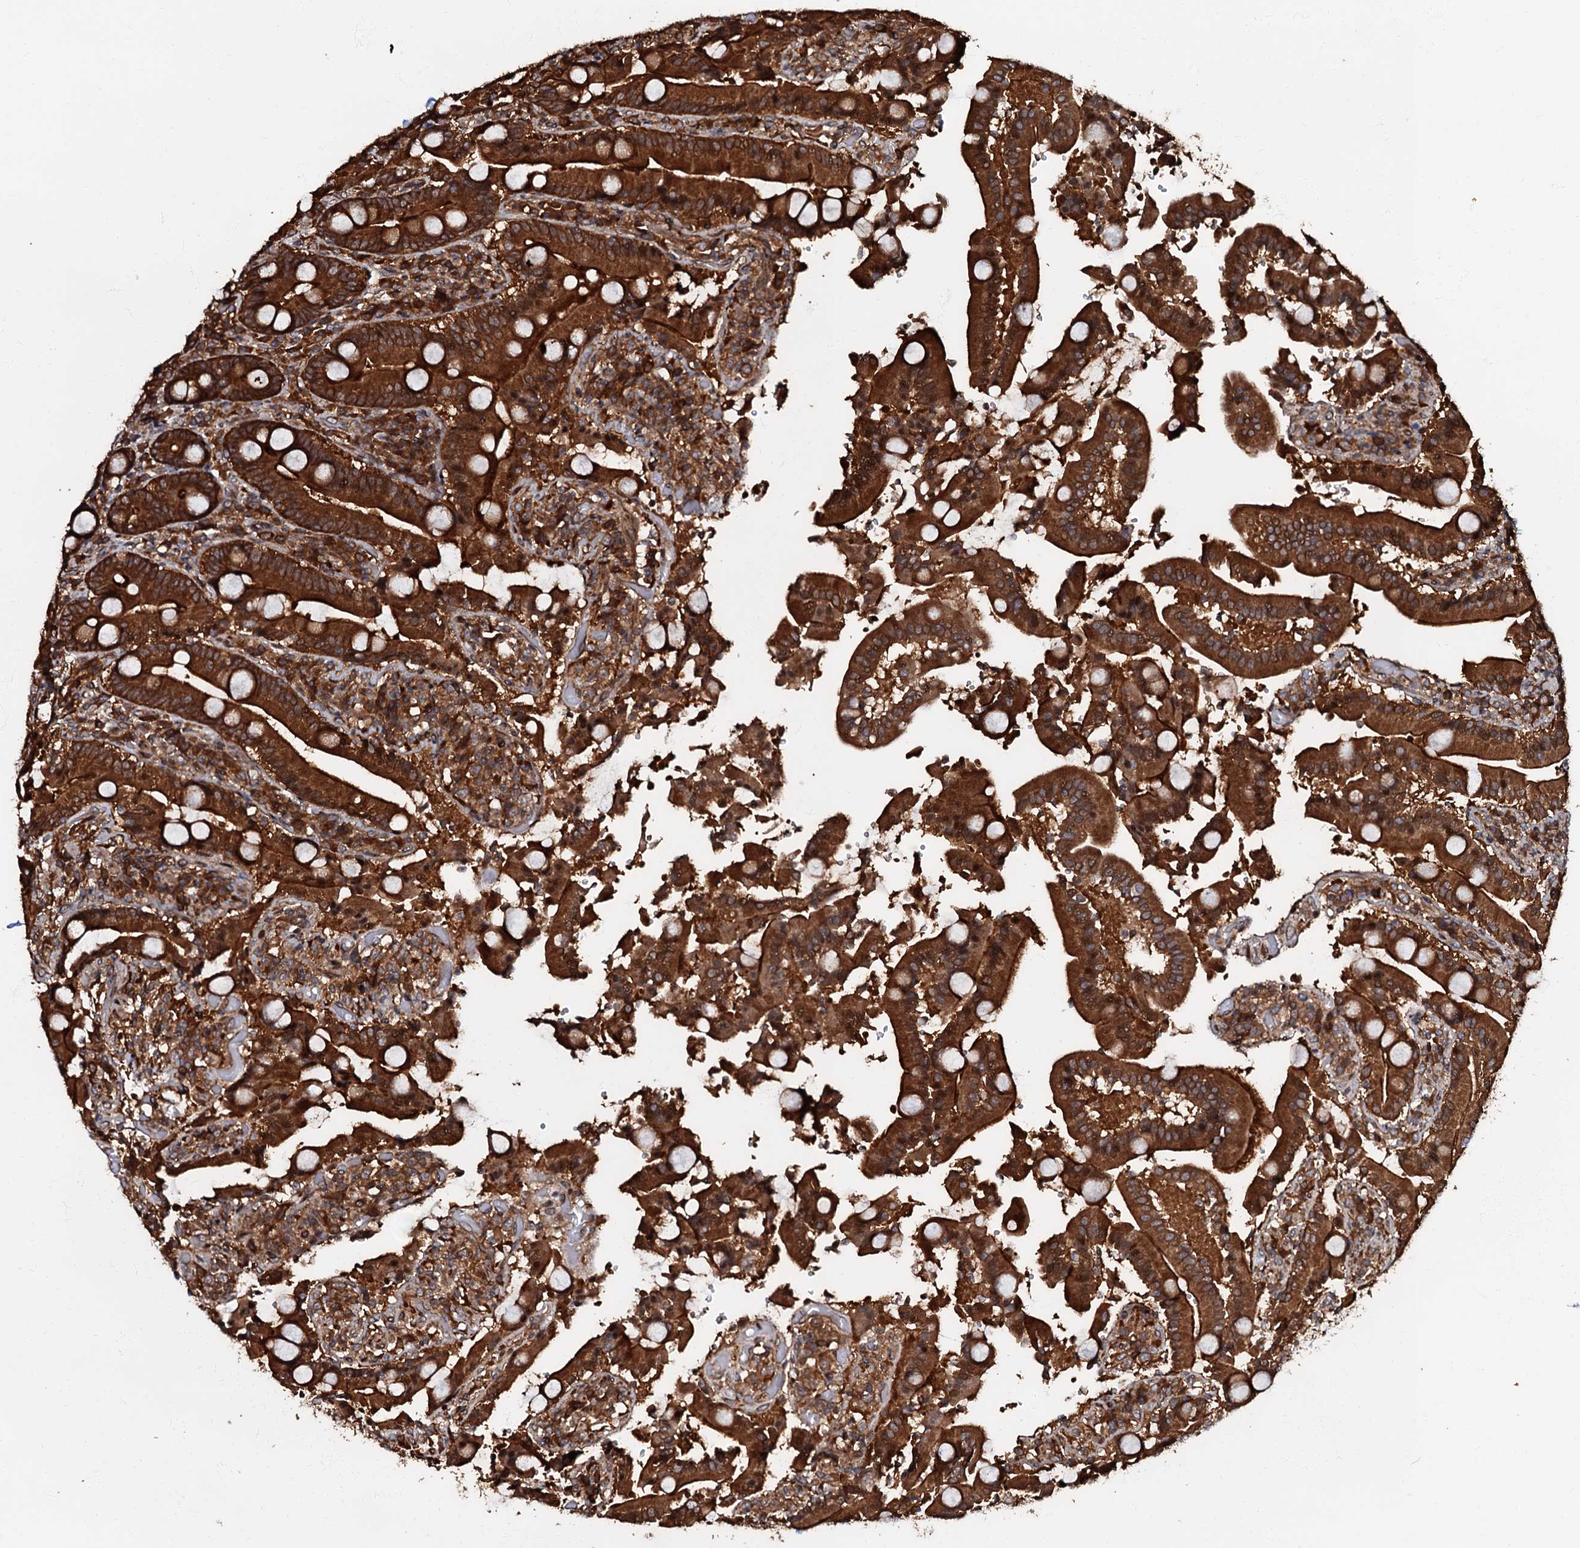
{"staining": {"intensity": "strong", "quantity": ">75%", "location": "cytoplasmic/membranous"}, "tissue": "duodenum", "cell_type": "Glandular cells", "image_type": "normal", "snomed": [{"axis": "morphology", "description": "Normal tissue, NOS"}, {"axis": "topography", "description": "Duodenum"}], "caption": "Glandular cells display strong cytoplasmic/membranous positivity in about >75% of cells in unremarkable duodenum.", "gene": "OSBP", "patient": {"sex": "female", "age": 62}}